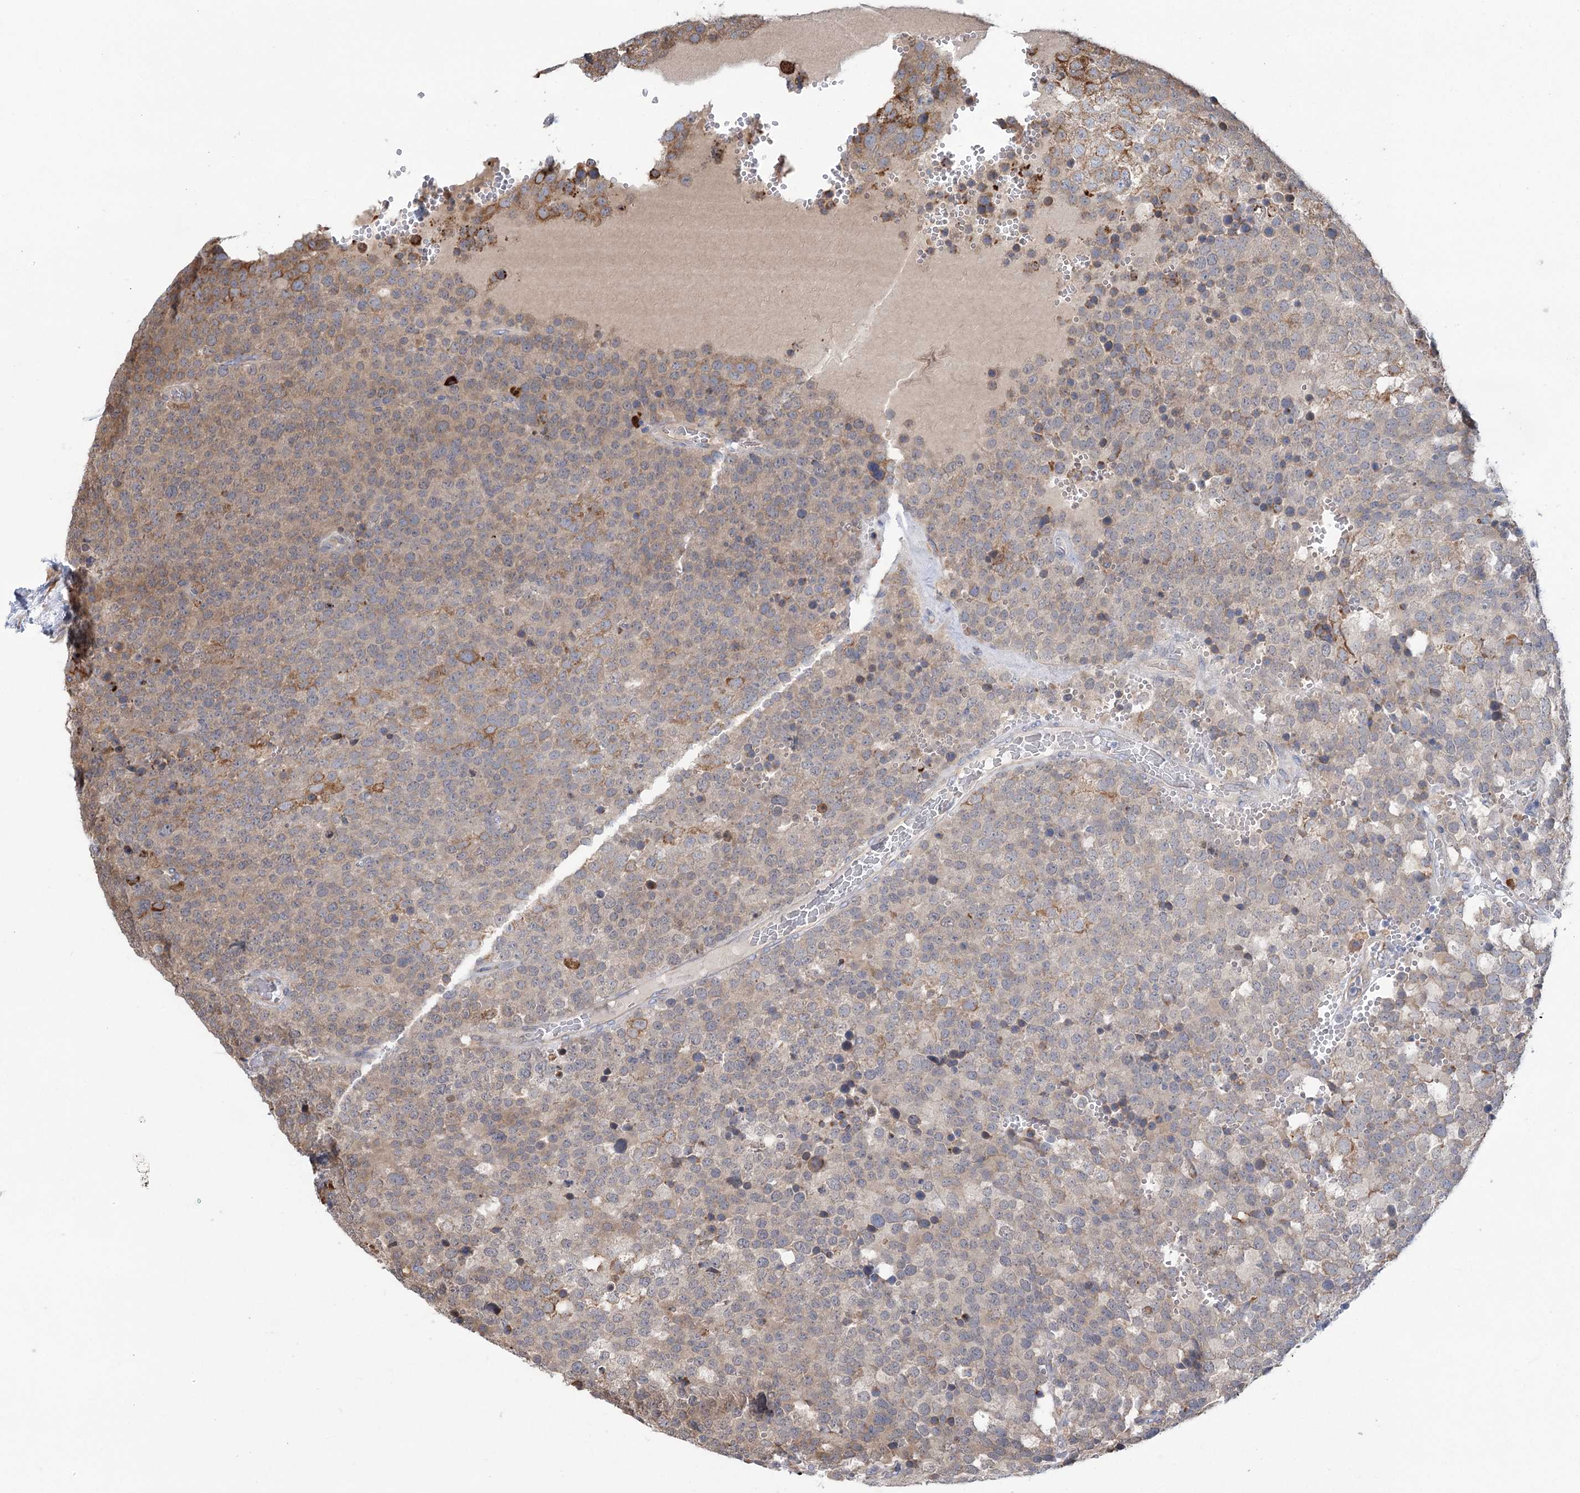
{"staining": {"intensity": "moderate", "quantity": "<25%", "location": "cytoplasmic/membranous"}, "tissue": "testis cancer", "cell_type": "Tumor cells", "image_type": "cancer", "snomed": [{"axis": "morphology", "description": "Seminoma, NOS"}, {"axis": "topography", "description": "Testis"}], "caption": "Protein analysis of seminoma (testis) tissue displays moderate cytoplasmic/membranous expression in approximately <25% of tumor cells.", "gene": "METTL24", "patient": {"sex": "male", "age": 71}}